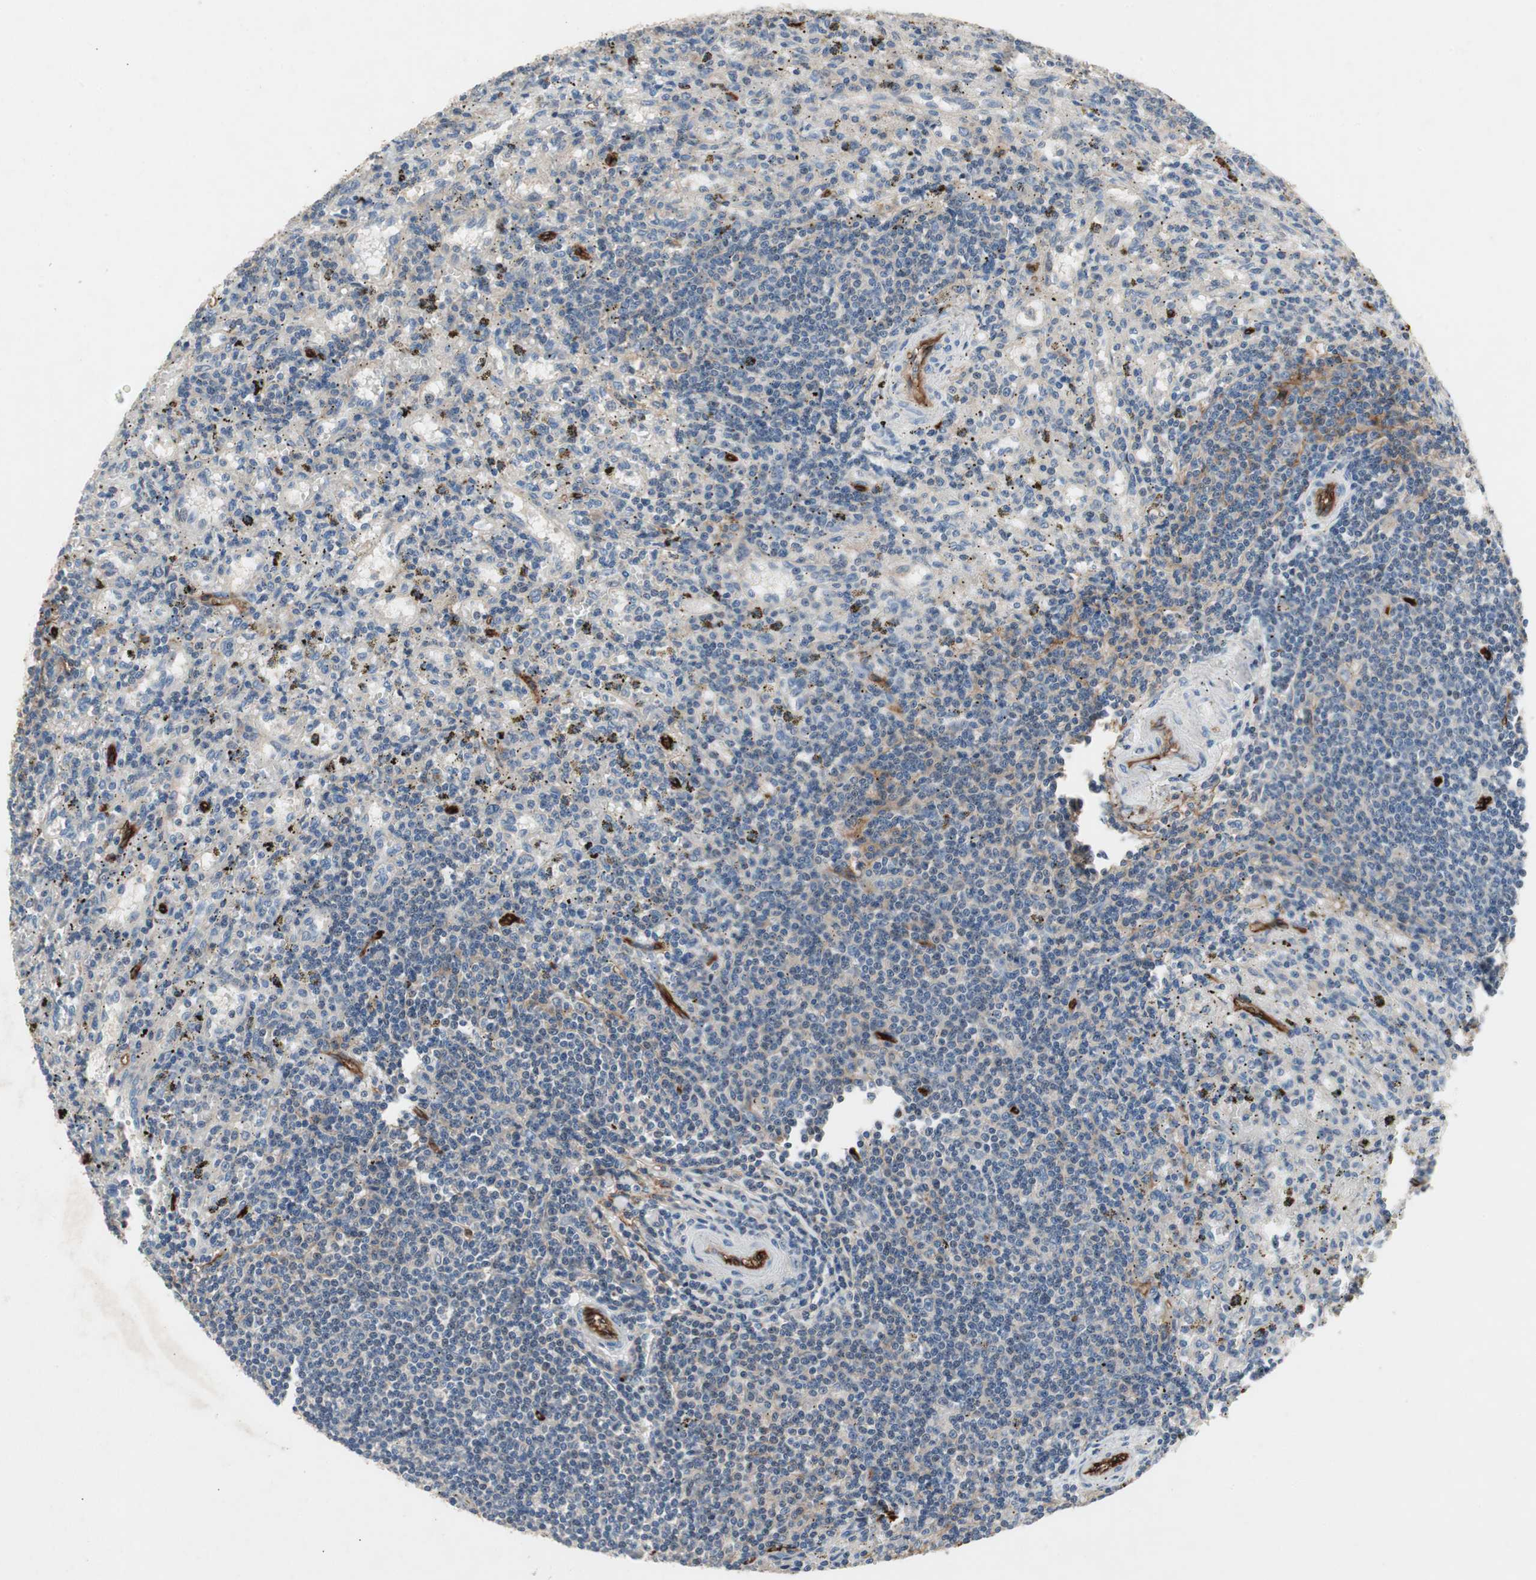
{"staining": {"intensity": "negative", "quantity": "none", "location": "none"}, "tissue": "lymphoma", "cell_type": "Tumor cells", "image_type": "cancer", "snomed": [{"axis": "morphology", "description": "Malignant lymphoma, non-Hodgkin's type, Low grade"}, {"axis": "topography", "description": "Spleen"}], "caption": "The micrograph shows no staining of tumor cells in lymphoma.", "gene": "ALPL", "patient": {"sex": "male", "age": 76}}